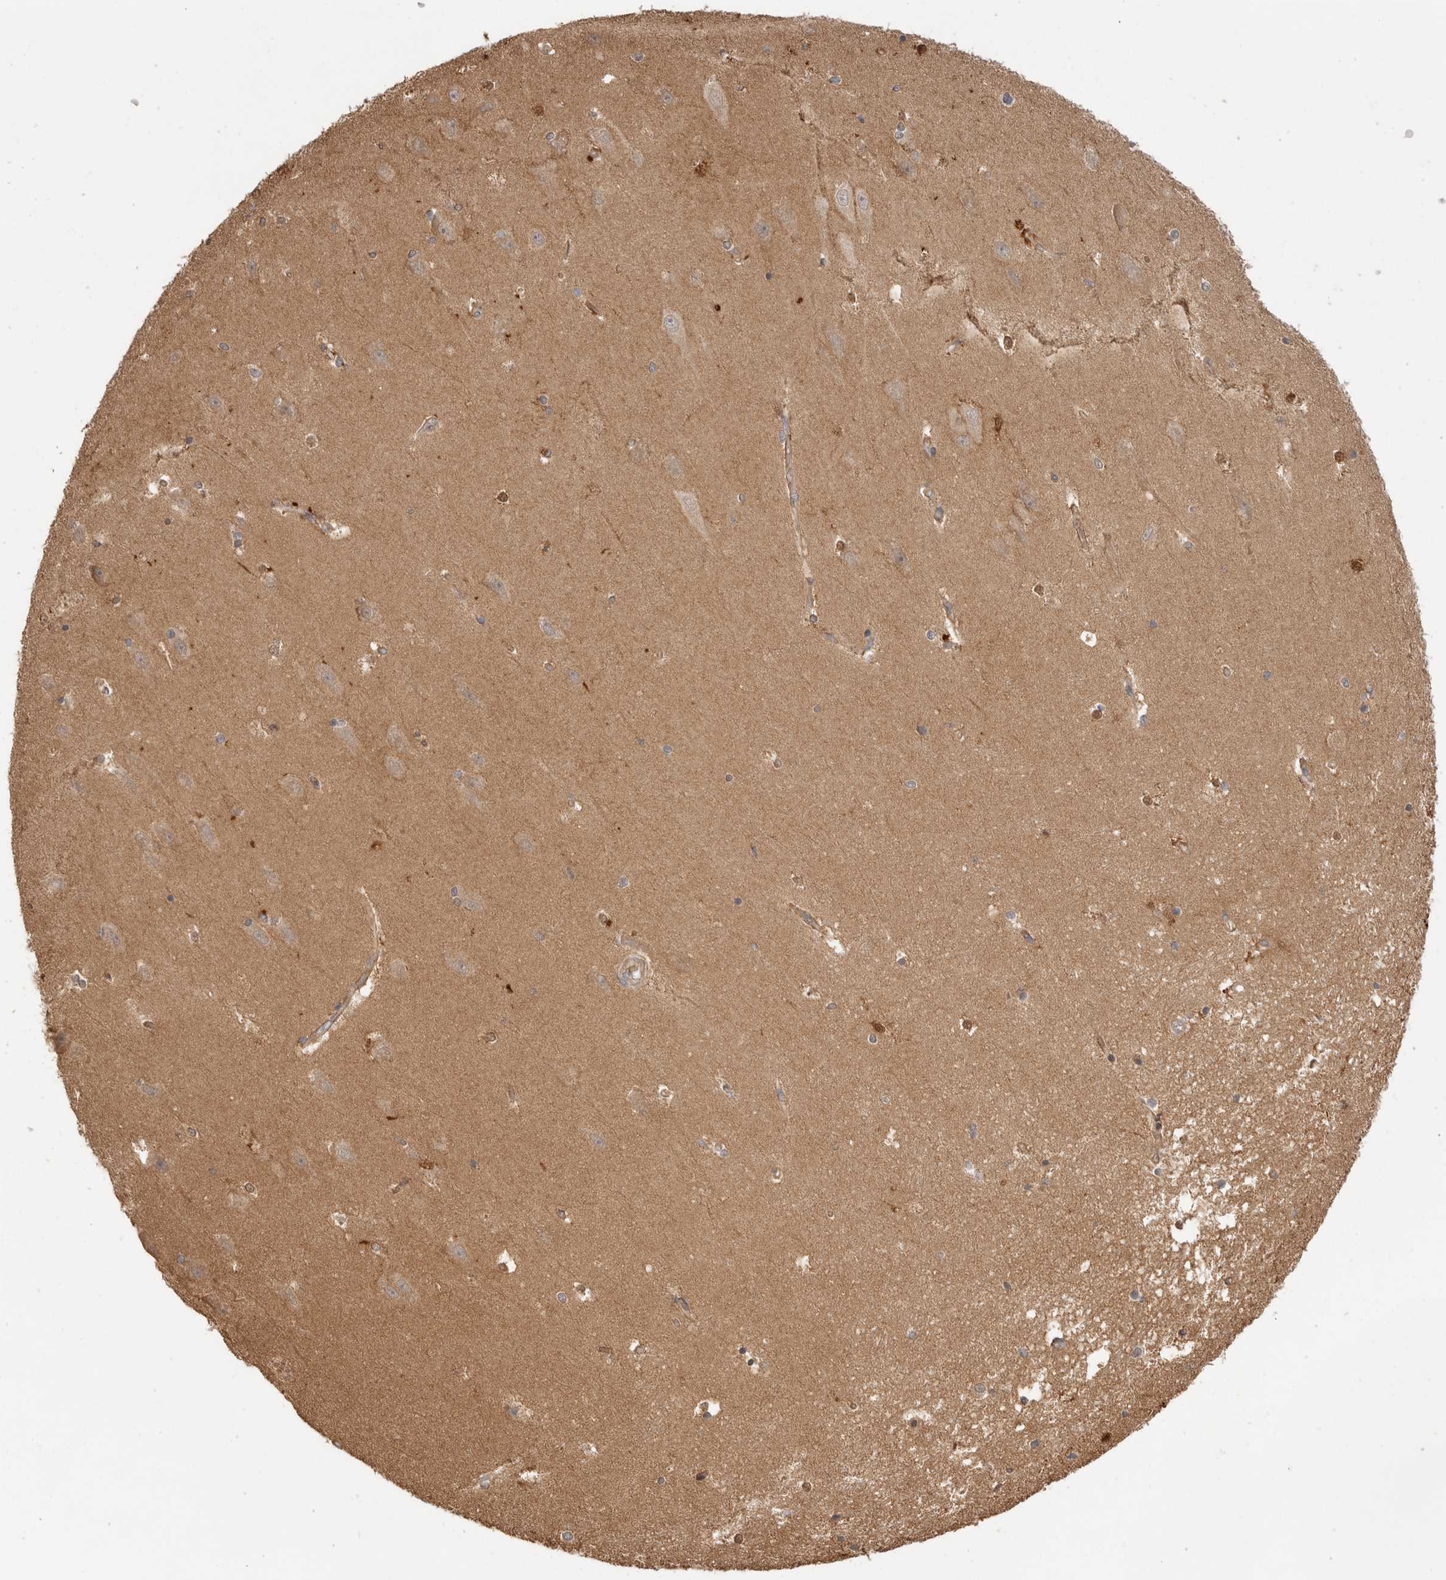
{"staining": {"intensity": "weak", "quantity": ">75%", "location": "cytoplasmic/membranous"}, "tissue": "hippocampus", "cell_type": "Glial cells", "image_type": "normal", "snomed": [{"axis": "morphology", "description": "Normal tissue, NOS"}, {"axis": "topography", "description": "Hippocampus"}], "caption": "Hippocampus stained with DAB (3,3'-diaminobenzidine) immunohistochemistry (IHC) displays low levels of weak cytoplasmic/membranous expression in approximately >75% of glial cells.", "gene": "CLDN12", "patient": {"sex": "male", "age": 45}}